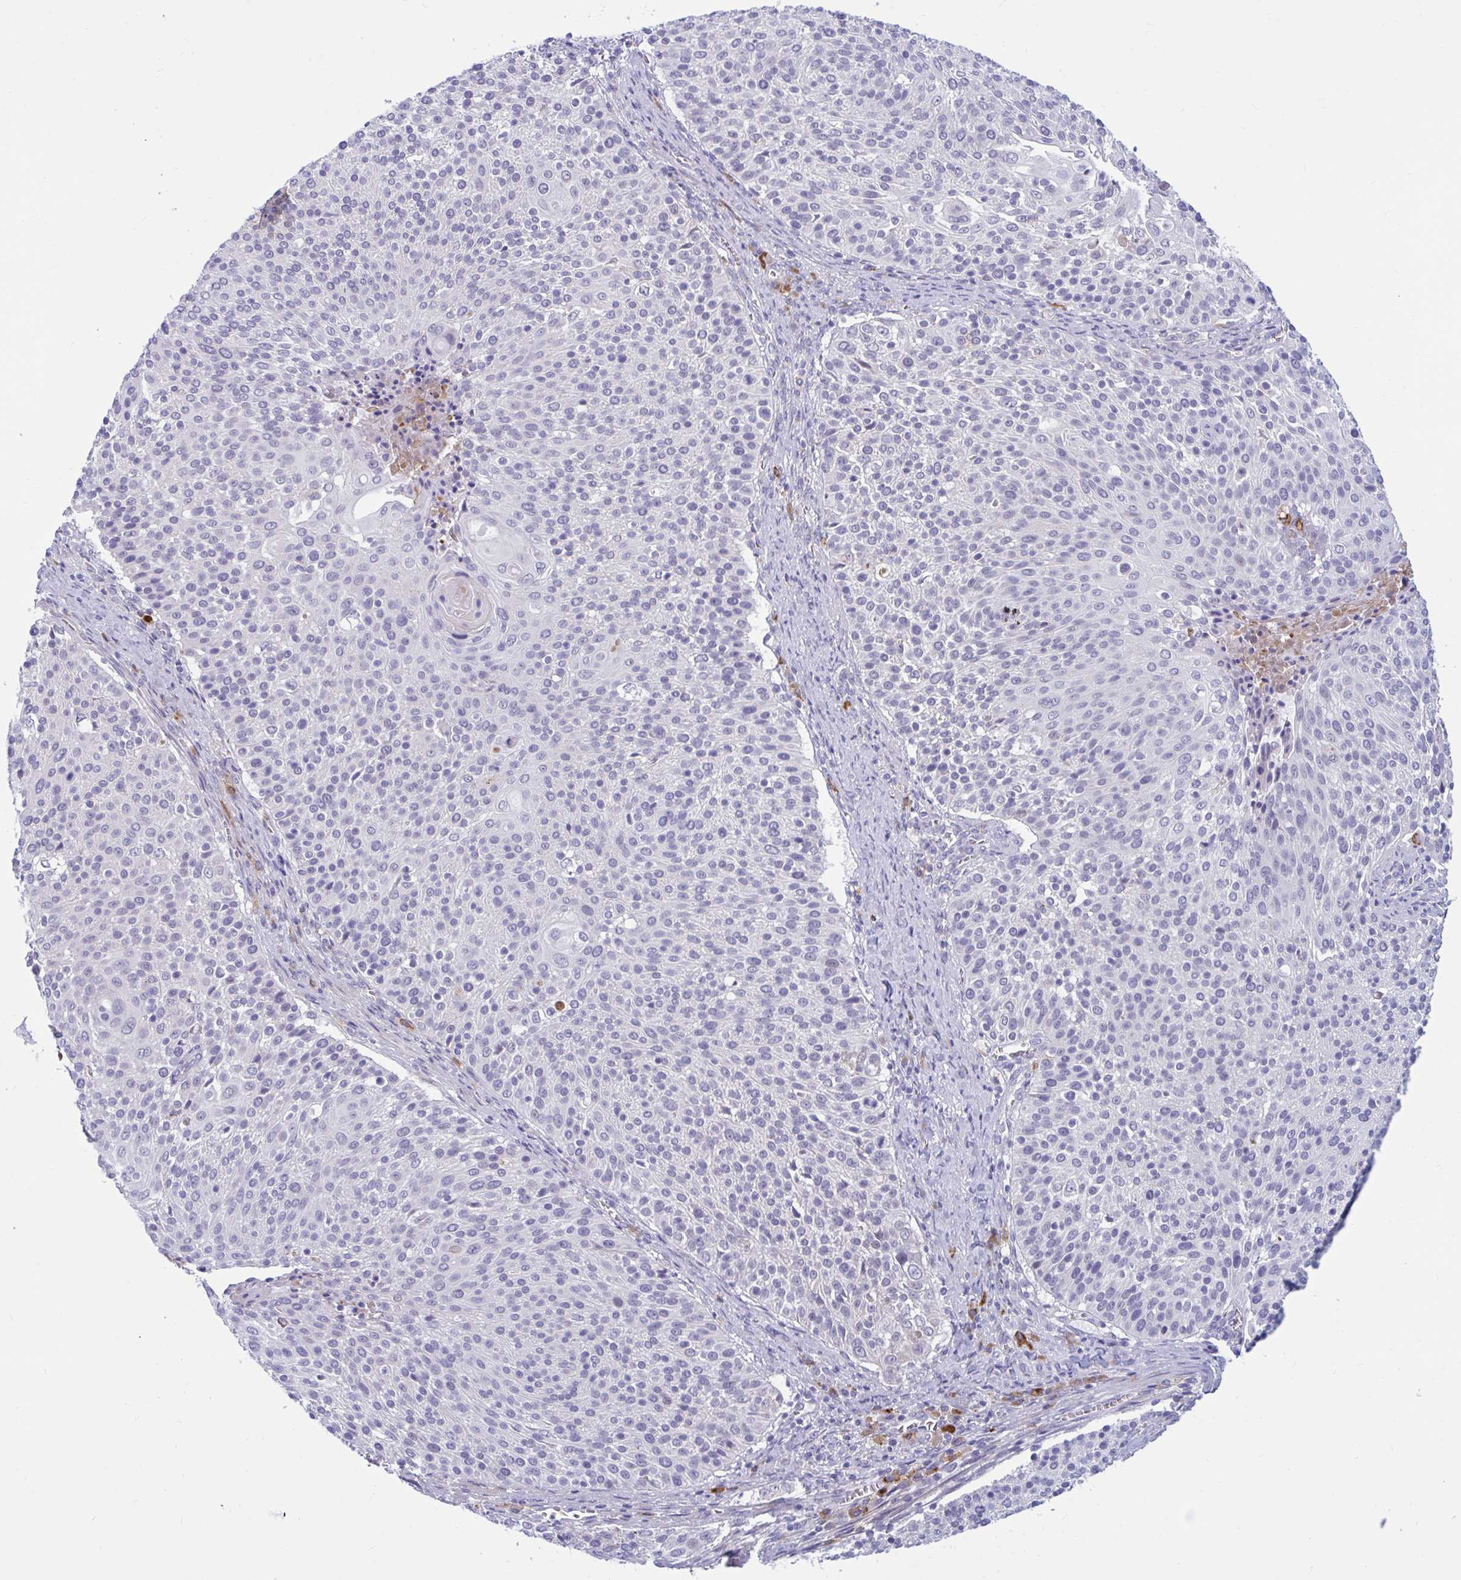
{"staining": {"intensity": "negative", "quantity": "none", "location": "none"}, "tissue": "cervical cancer", "cell_type": "Tumor cells", "image_type": "cancer", "snomed": [{"axis": "morphology", "description": "Squamous cell carcinoma, NOS"}, {"axis": "topography", "description": "Cervix"}], "caption": "Immunohistochemistry (IHC) image of neoplastic tissue: human cervical squamous cell carcinoma stained with DAB demonstrates no significant protein staining in tumor cells. (Immunohistochemistry, brightfield microscopy, high magnification).", "gene": "FAM219B", "patient": {"sex": "female", "age": 31}}